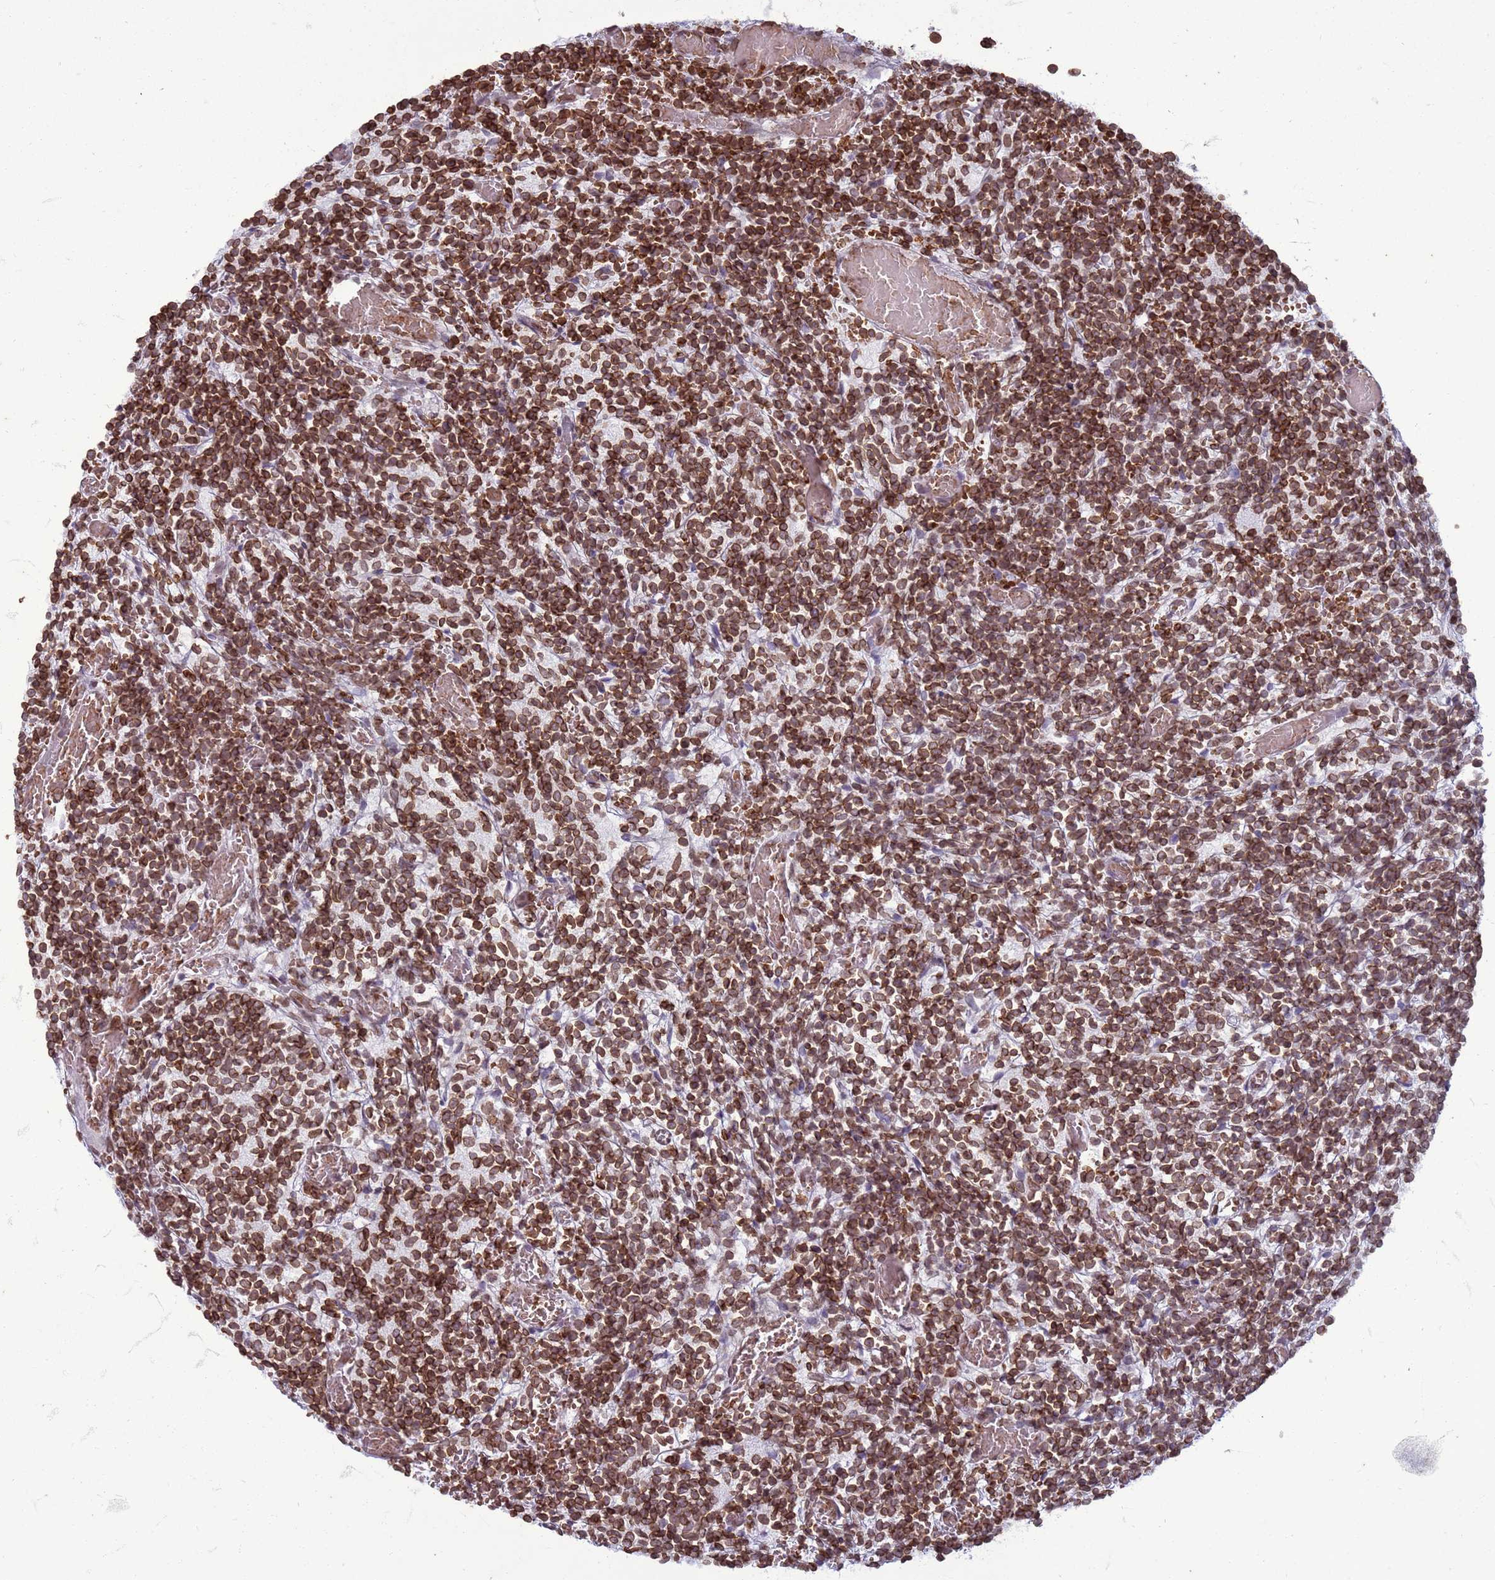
{"staining": {"intensity": "strong", "quantity": ">75%", "location": "cytoplasmic/membranous,nuclear"}, "tissue": "glioma", "cell_type": "Tumor cells", "image_type": "cancer", "snomed": [{"axis": "morphology", "description": "Glioma, malignant, Low grade"}, {"axis": "topography", "description": "Brain"}], "caption": "Glioma tissue displays strong cytoplasmic/membranous and nuclear positivity in about >75% of tumor cells", "gene": "METTL25B", "patient": {"sex": "female", "age": 1}}